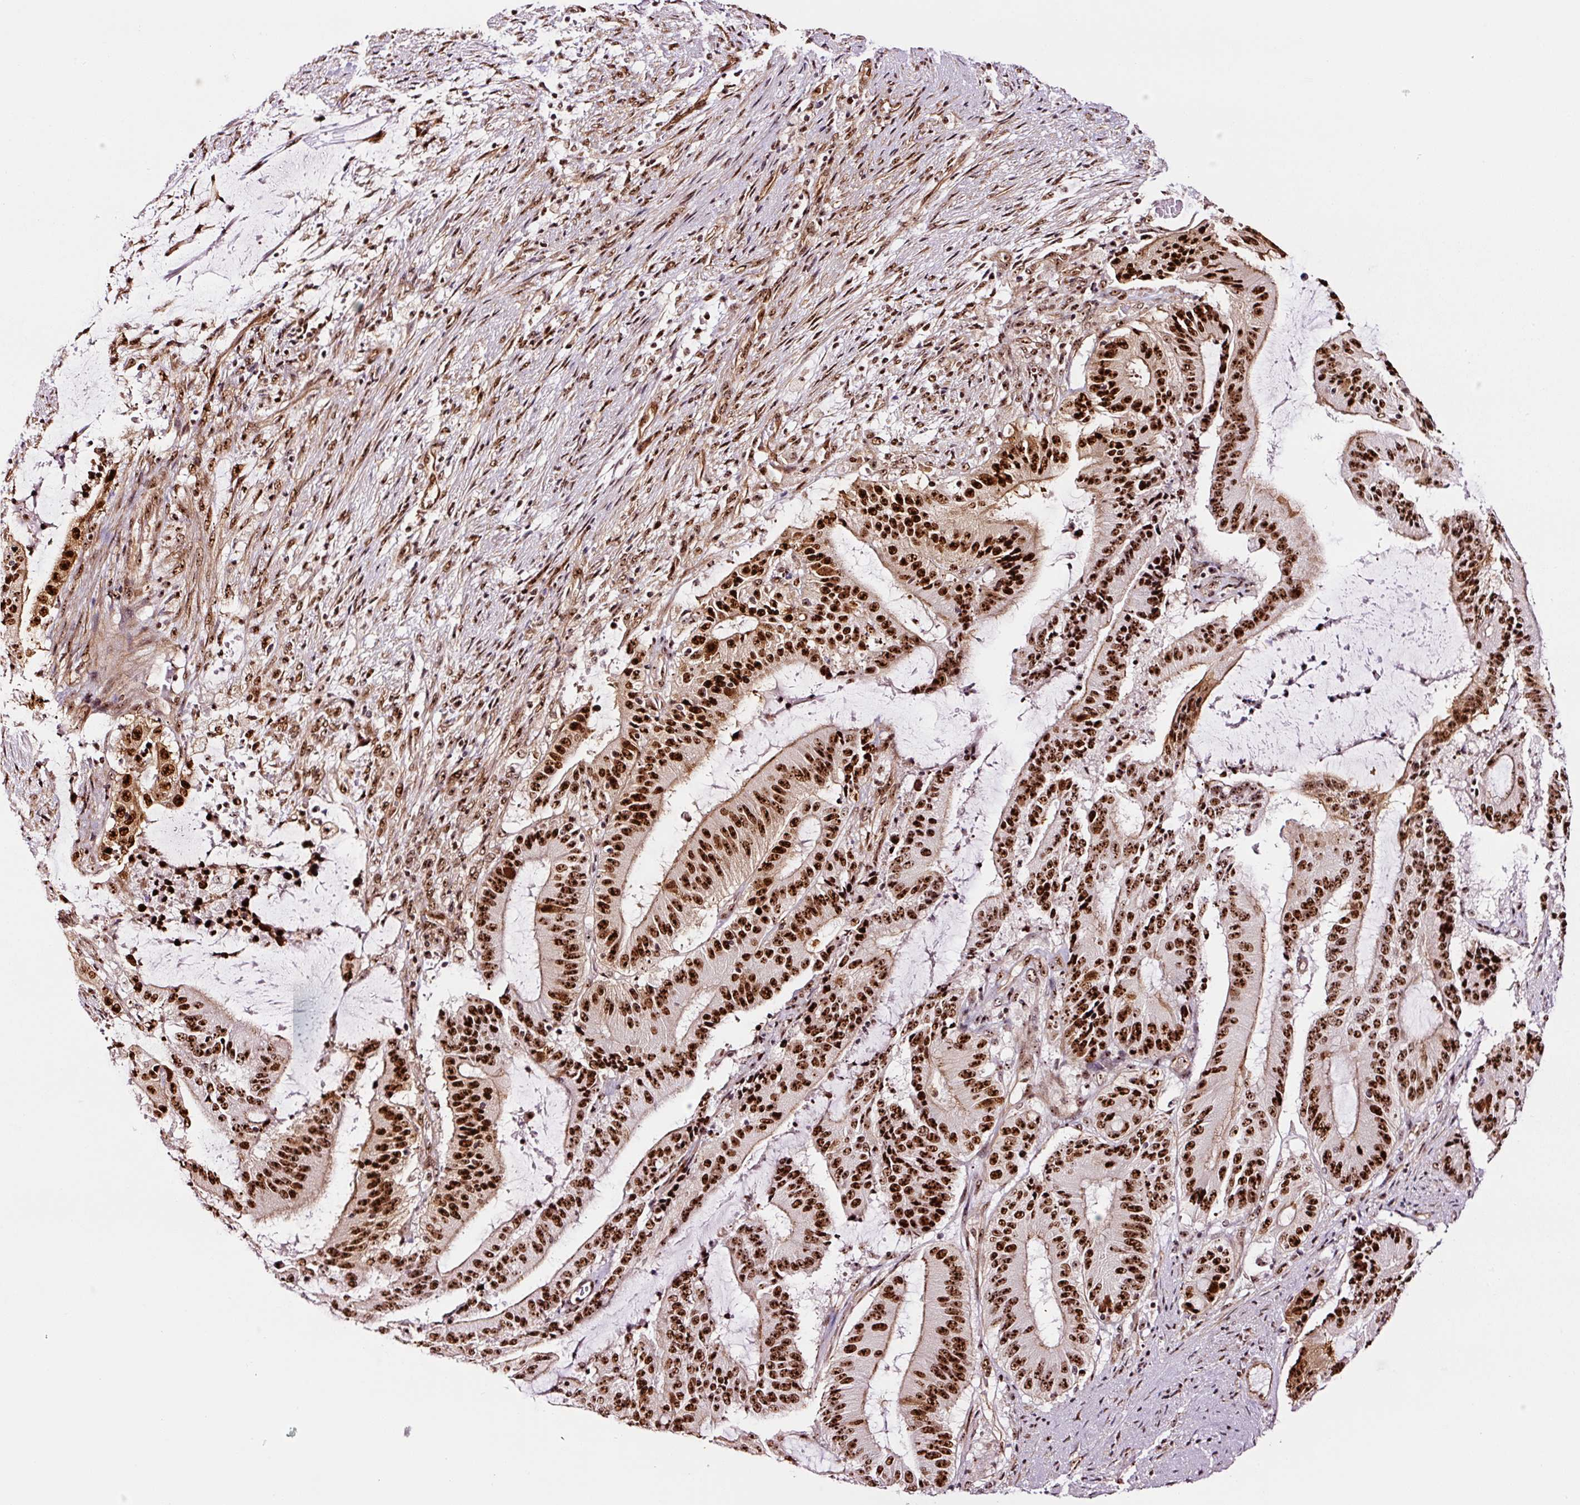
{"staining": {"intensity": "strong", "quantity": ">75%", "location": "cytoplasmic/membranous,nuclear"}, "tissue": "liver cancer", "cell_type": "Tumor cells", "image_type": "cancer", "snomed": [{"axis": "morphology", "description": "Normal tissue, NOS"}, {"axis": "morphology", "description": "Cholangiocarcinoma"}, {"axis": "topography", "description": "Liver"}, {"axis": "topography", "description": "Peripheral nerve tissue"}], "caption": "Protein staining of liver cancer tissue demonstrates strong cytoplasmic/membranous and nuclear staining in about >75% of tumor cells.", "gene": "GNL3", "patient": {"sex": "female", "age": 73}}